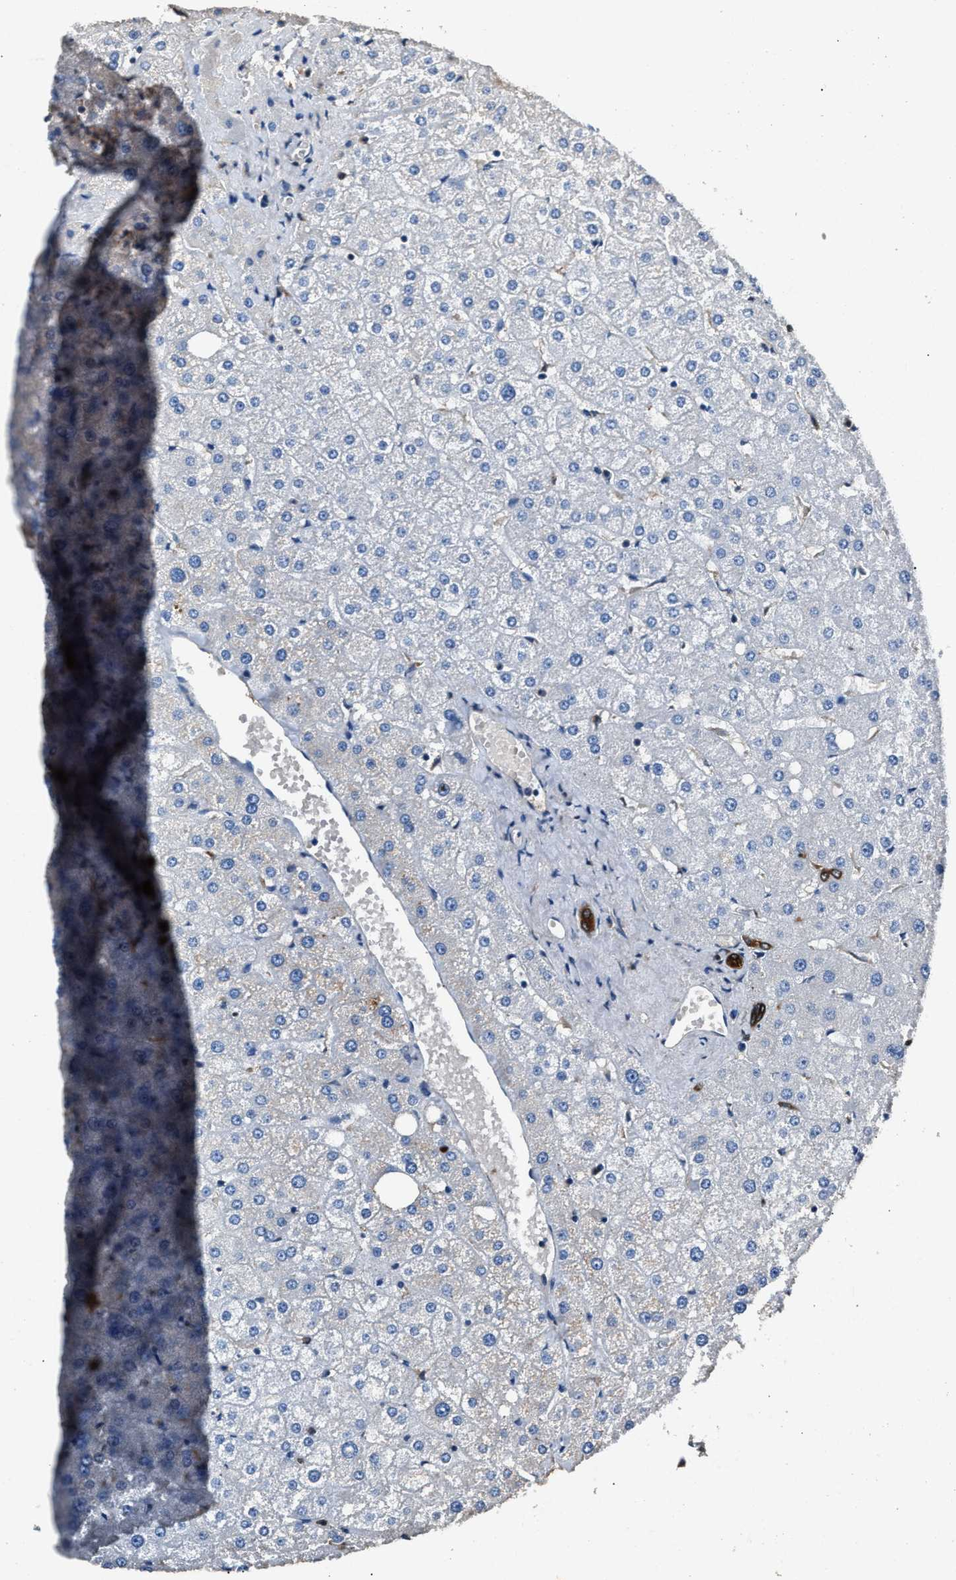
{"staining": {"intensity": "strong", "quantity": ">75%", "location": "cytoplasmic/membranous"}, "tissue": "liver", "cell_type": "Cholangiocytes", "image_type": "normal", "snomed": [{"axis": "morphology", "description": "Normal tissue, NOS"}, {"axis": "topography", "description": "Liver"}], "caption": "Immunohistochemistry photomicrograph of benign liver stained for a protein (brown), which reveals high levels of strong cytoplasmic/membranous positivity in about >75% of cholangiocytes.", "gene": "GSTP1", "patient": {"sex": "male", "age": 73}}